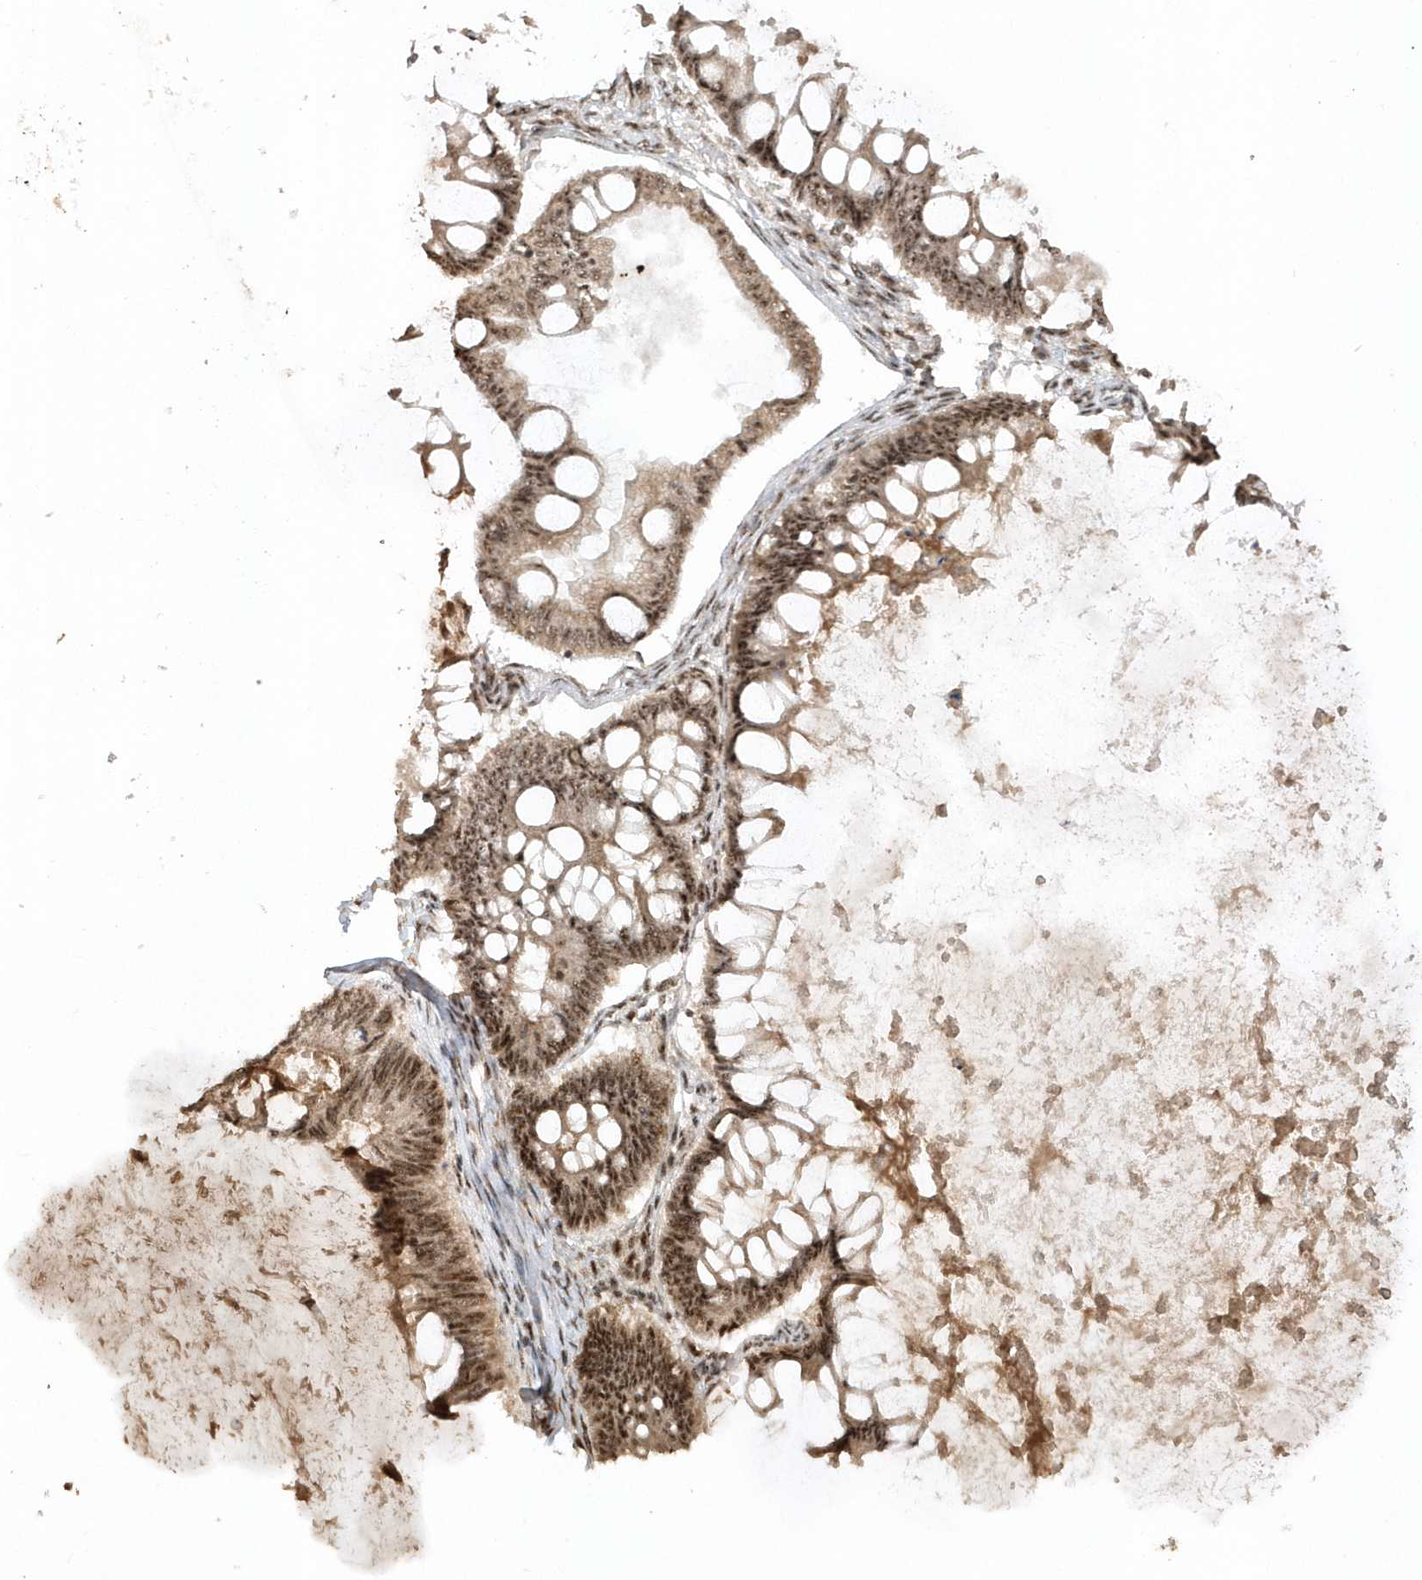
{"staining": {"intensity": "strong", "quantity": ">75%", "location": "nuclear"}, "tissue": "ovarian cancer", "cell_type": "Tumor cells", "image_type": "cancer", "snomed": [{"axis": "morphology", "description": "Cystadenocarcinoma, mucinous, NOS"}, {"axis": "topography", "description": "Ovary"}], "caption": "High-power microscopy captured an immunohistochemistry (IHC) micrograph of mucinous cystadenocarcinoma (ovarian), revealing strong nuclear positivity in about >75% of tumor cells. The staining was performed using DAB (3,3'-diaminobenzidine), with brown indicating positive protein expression. Nuclei are stained blue with hematoxylin.", "gene": "POLR3B", "patient": {"sex": "female", "age": 61}}